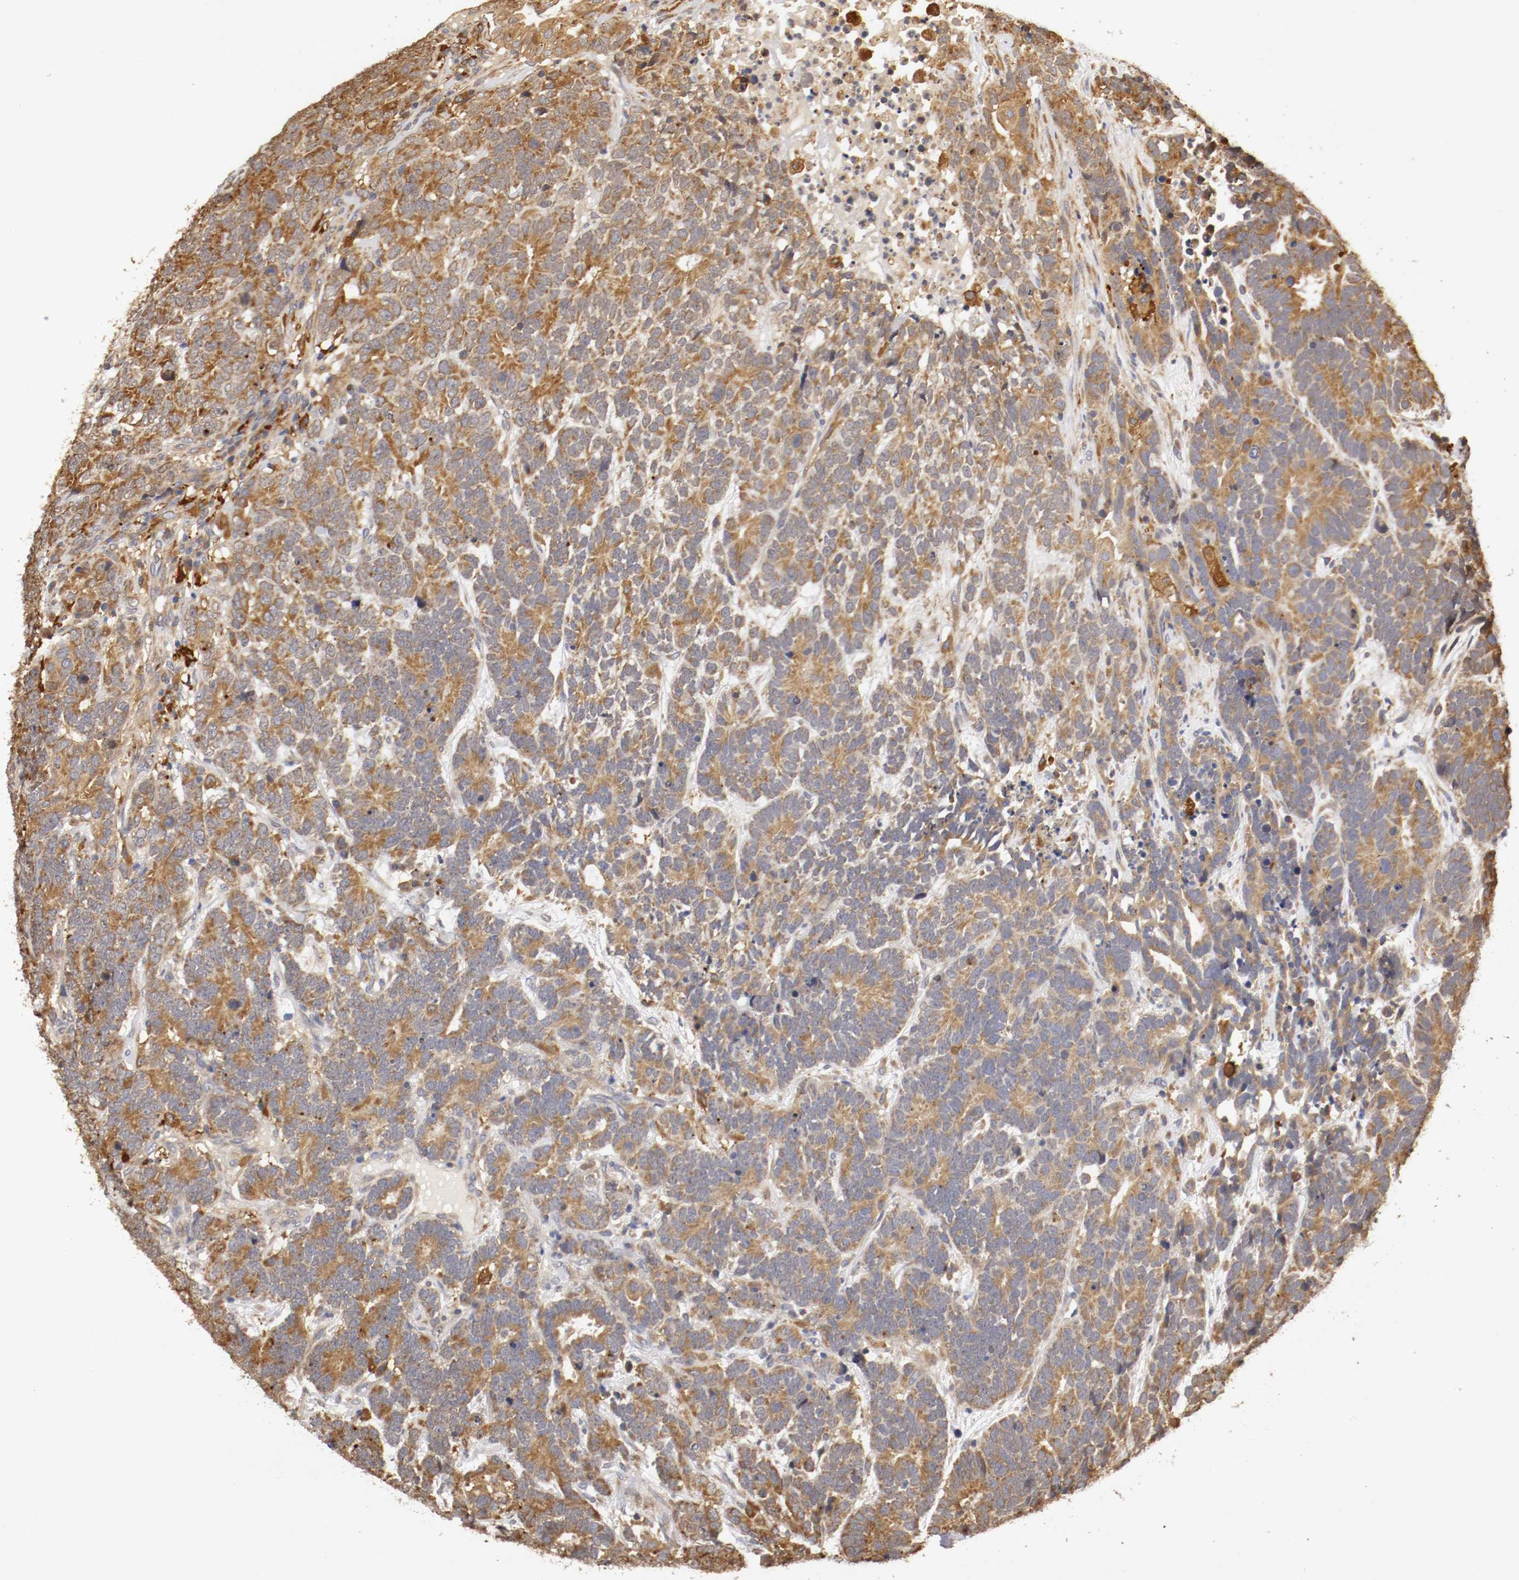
{"staining": {"intensity": "moderate", "quantity": ">75%", "location": "cytoplasmic/membranous"}, "tissue": "testis cancer", "cell_type": "Tumor cells", "image_type": "cancer", "snomed": [{"axis": "morphology", "description": "Carcinoma, Embryonal, NOS"}, {"axis": "topography", "description": "Testis"}], "caption": "This photomicrograph reveals IHC staining of human testis cancer, with medium moderate cytoplasmic/membranous staining in about >75% of tumor cells.", "gene": "VEZT", "patient": {"sex": "male", "age": 26}}